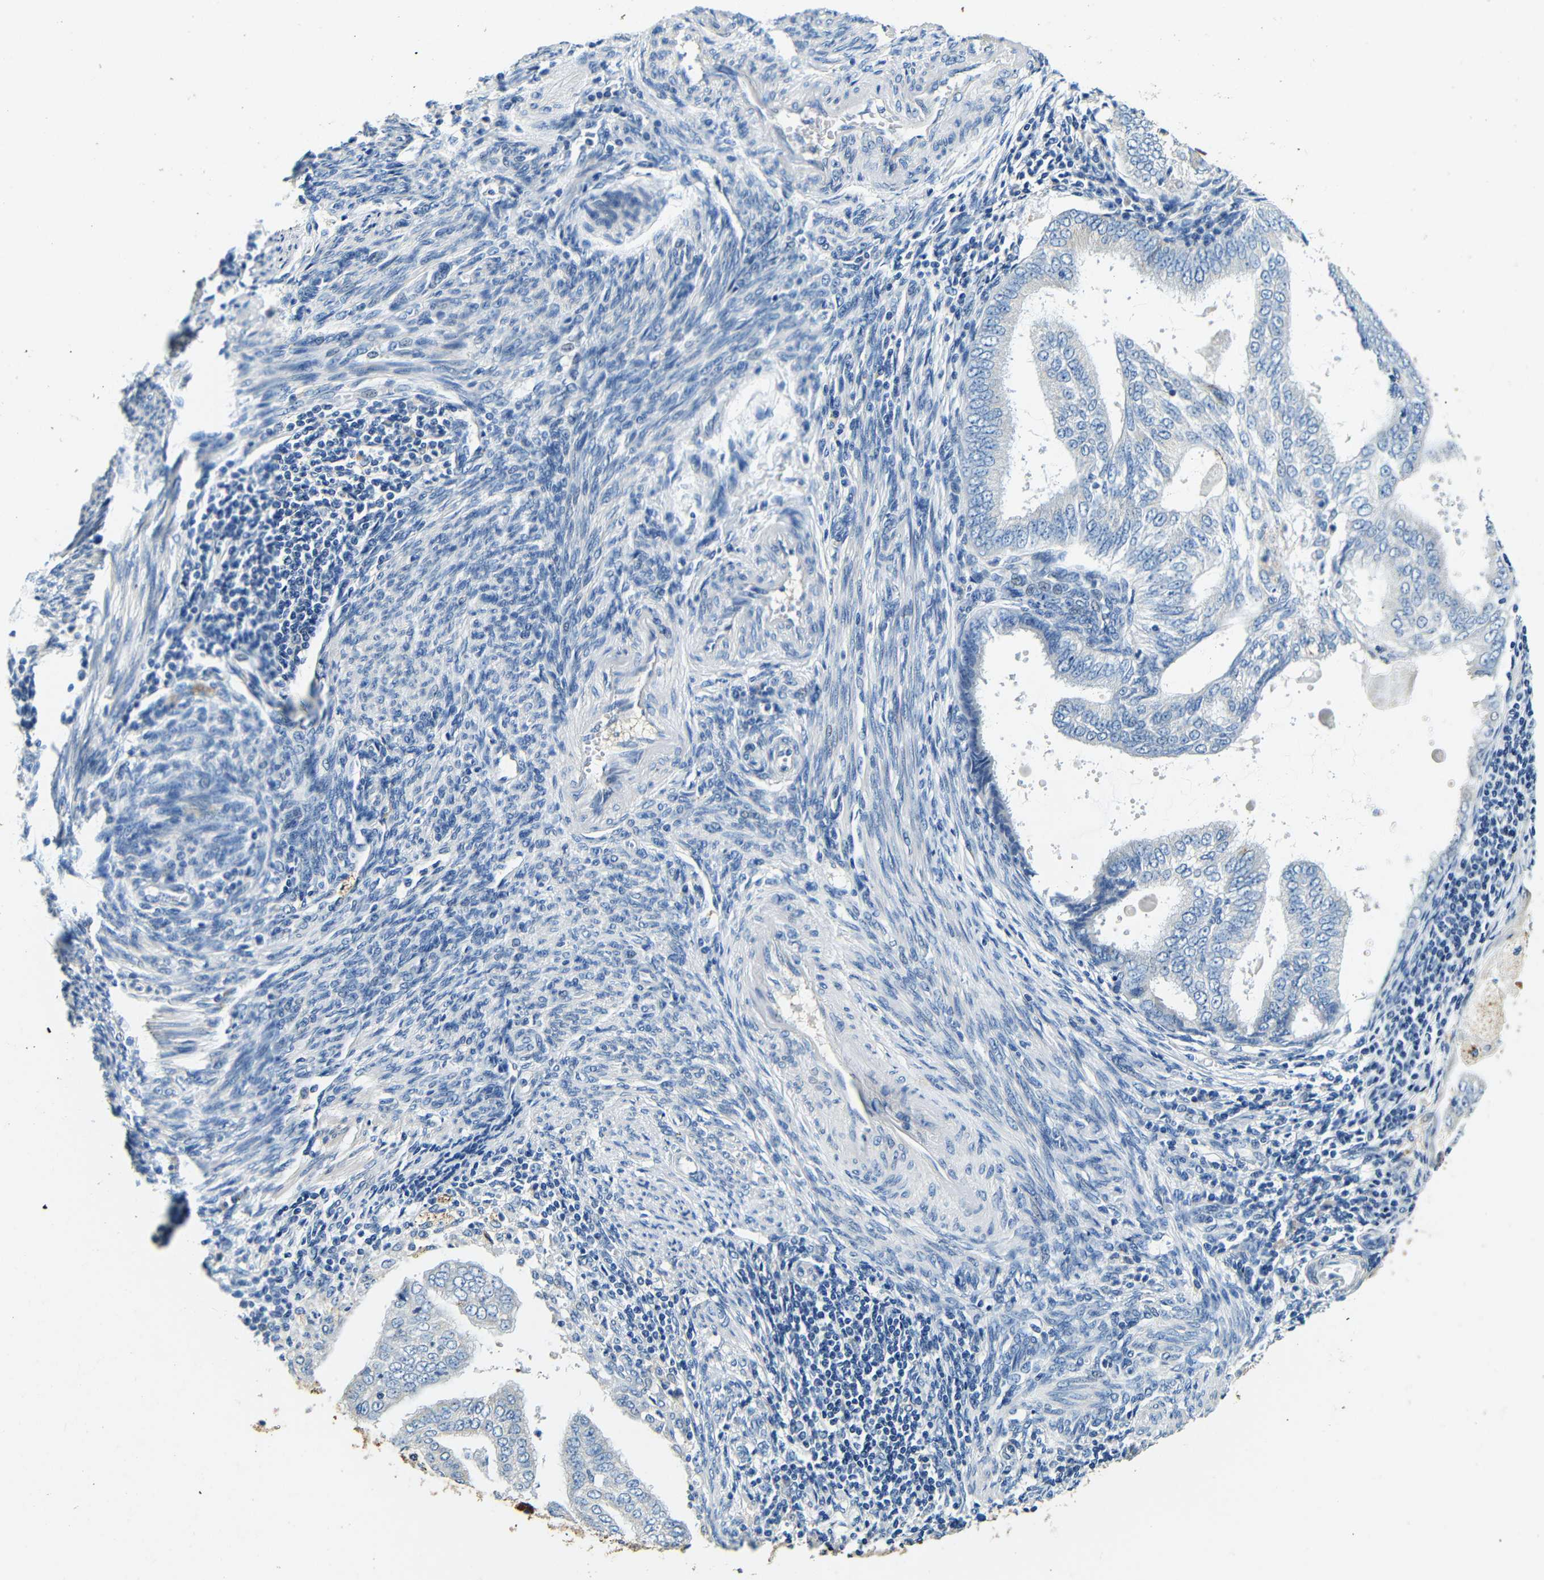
{"staining": {"intensity": "negative", "quantity": "none", "location": "none"}, "tissue": "endometrial cancer", "cell_type": "Tumor cells", "image_type": "cancer", "snomed": [{"axis": "morphology", "description": "Adenocarcinoma, NOS"}, {"axis": "topography", "description": "Endometrium"}], "caption": "High power microscopy micrograph of an immunohistochemistry micrograph of endometrial cancer, revealing no significant staining in tumor cells.", "gene": "FMO5", "patient": {"sex": "female", "age": 58}}